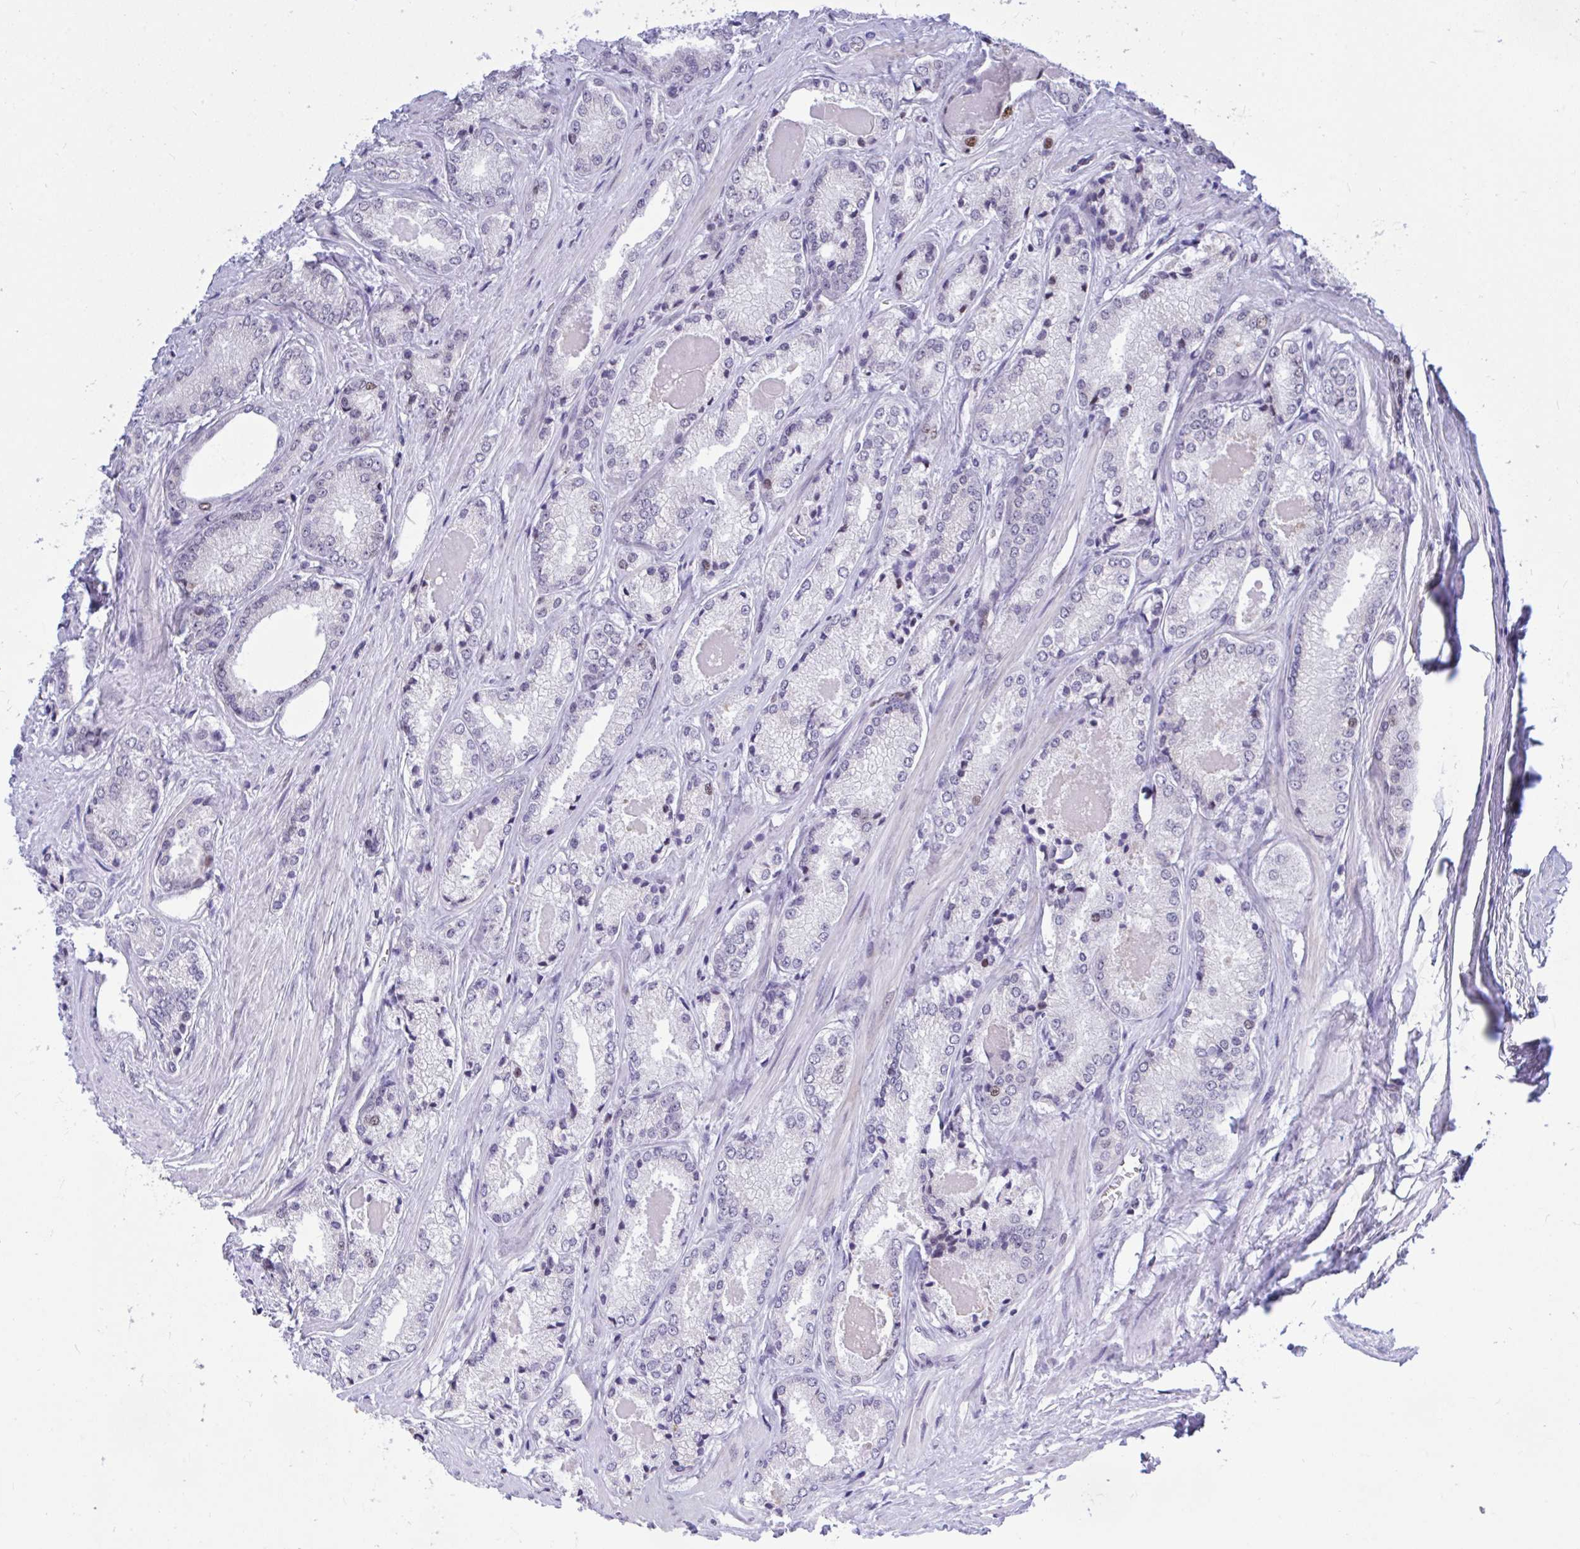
{"staining": {"intensity": "negative", "quantity": "none", "location": "none"}, "tissue": "prostate cancer", "cell_type": "Tumor cells", "image_type": "cancer", "snomed": [{"axis": "morphology", "description": "Adenocarcinoma, NOS"}, {"axis": "morphology", "description": "Adenocarcinoma, Low grade"}, {"axis": "topography", "description": "Prostate"}], "caption": "Tumor cells are negative for protein expression in human prostate cancer (low-grade adenocarcinoma).", "gene": "C1QL2", "patient": {"sex": "male", "age": 68}}